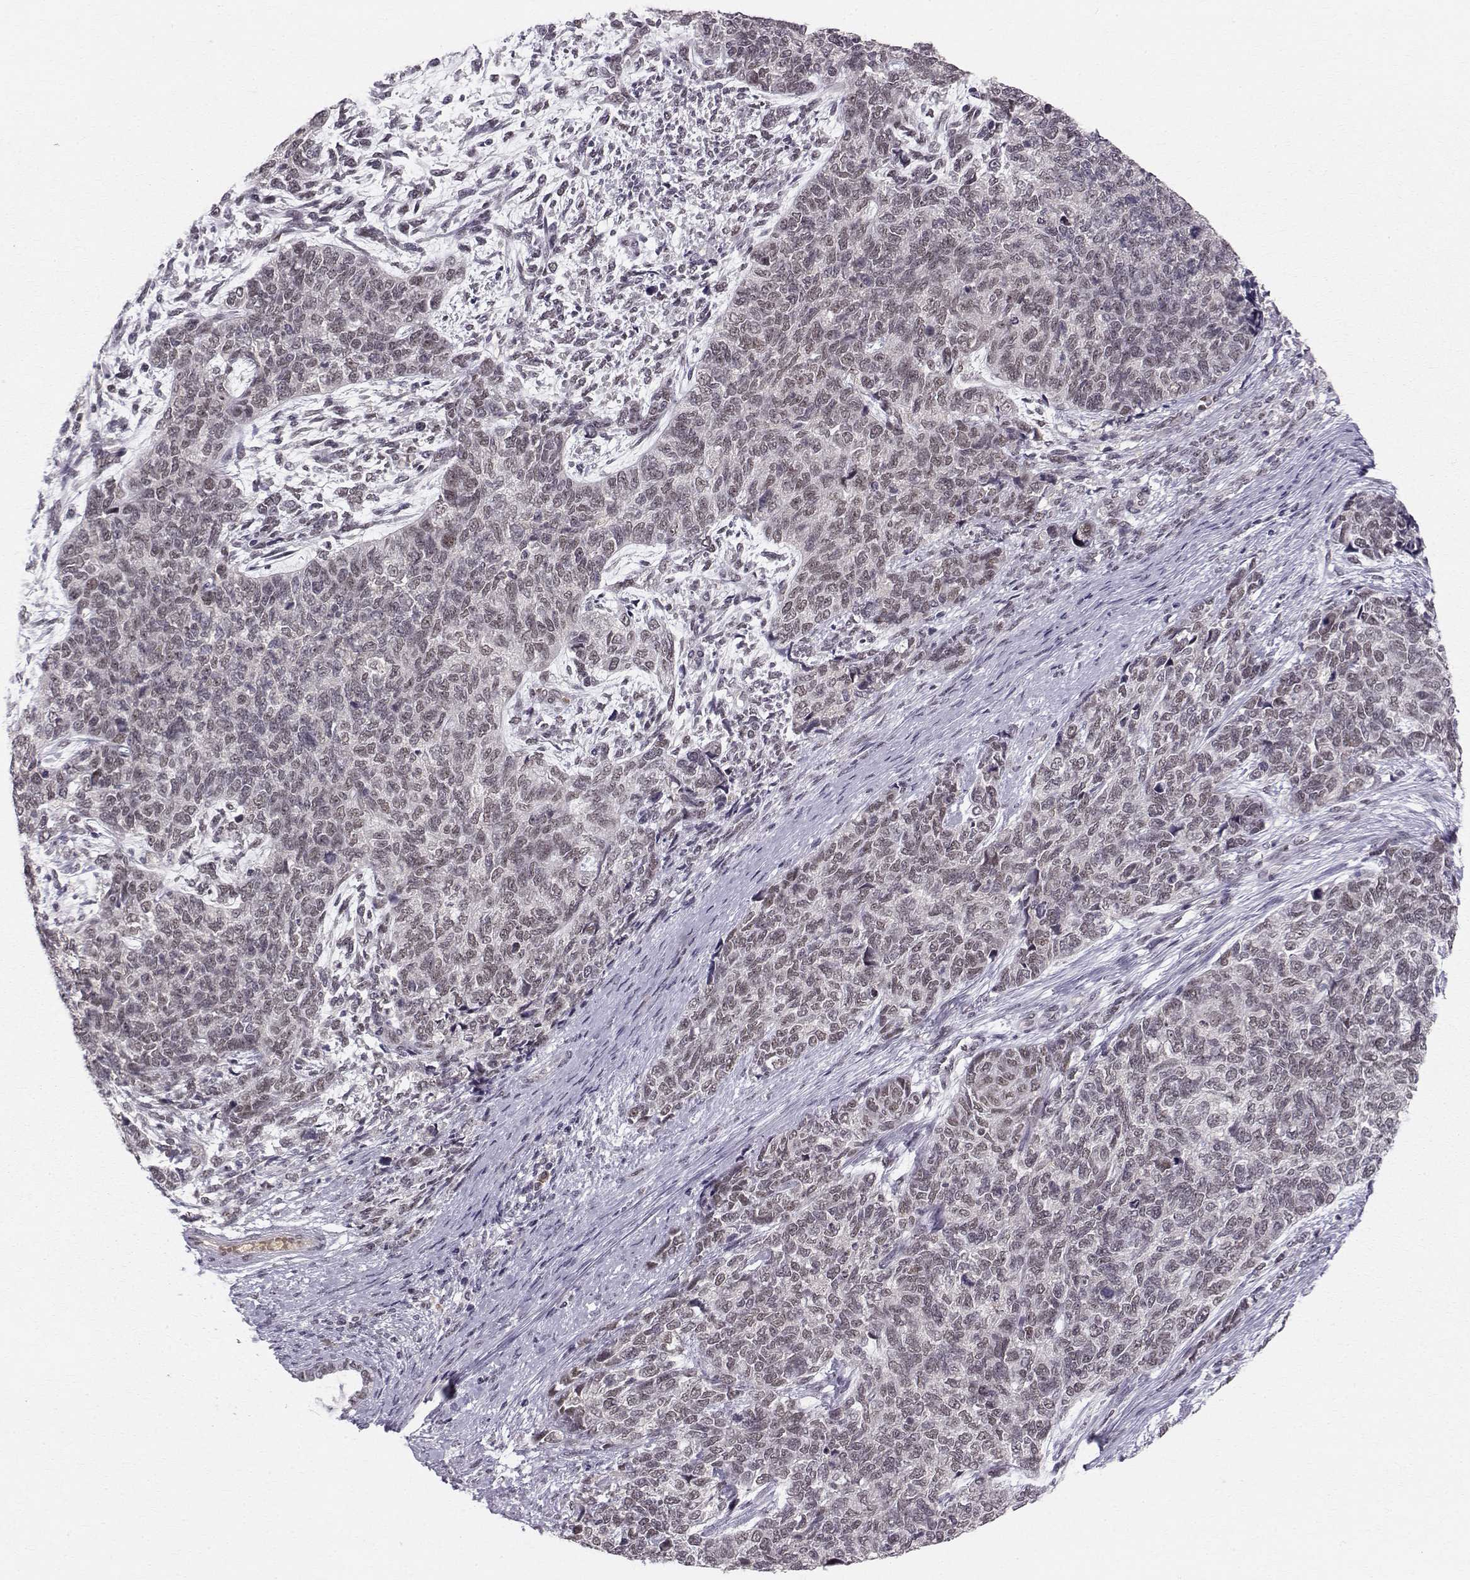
{"staining": {"intensity": "negative", "quantity": "none", "location": "none"}, "tissue": "cervical cancer", "cell_type": "Tumor cells", "image_type": "cancer", "snomed": [{"axis": "morphology", "description": "Squamous cell carcinoma, NOS"}, {"axis": "topography", "description": "Cervix"}], "caption": "Immunohistochemical staining of squamous cell carcinoma (cervical) shows no significant expression in tumor cells. Brightfield microscopy of IHC stained with DAB (3,3'-diaminobenzidine) (brown) and hematoxylin (blue), captured at high magnification.", "gene": "RPP38", "patient": {"sex": "female", "age": 63}}